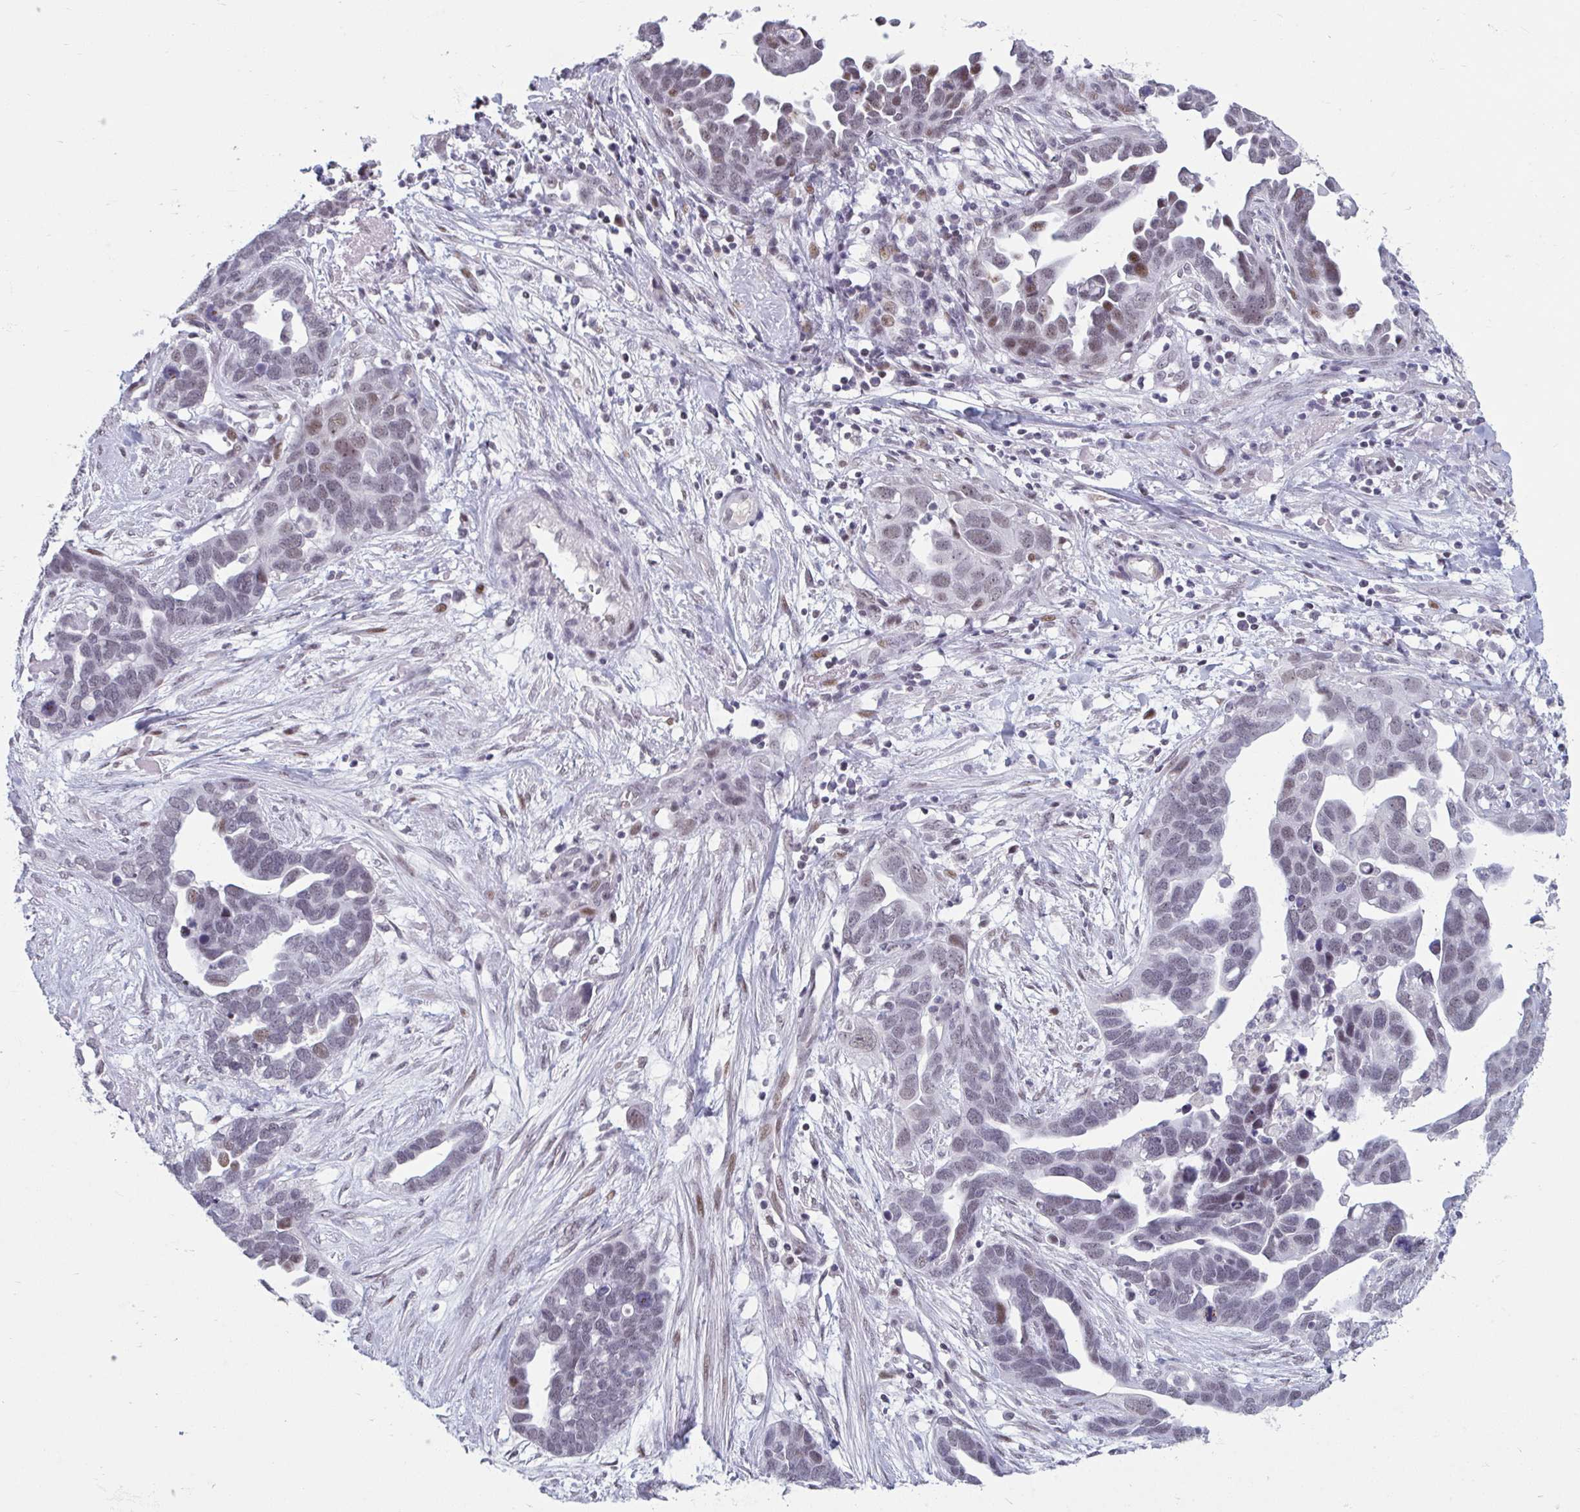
{"staining": {"intensity": "moderate", "quantity": "<25%", "location": "nuclear"}, "tissue": "ovarian cancer", "cell_type": "Tumor cells", "image_type": "cancer", "snomed": [{"axis": "morphology", "description": "Cystadenocarcinoma, serous, NOS"}, {"axis": "topography", "description": "Ovary"}], "caption": "Protein expression analysis of serous cystadenocarcinoma (ovarian) reveals moderate nuclear expression in approximately <25% of tumor cells.", "gene": "HSD17B6", "patient": {"sex": "female", "age": 54}}